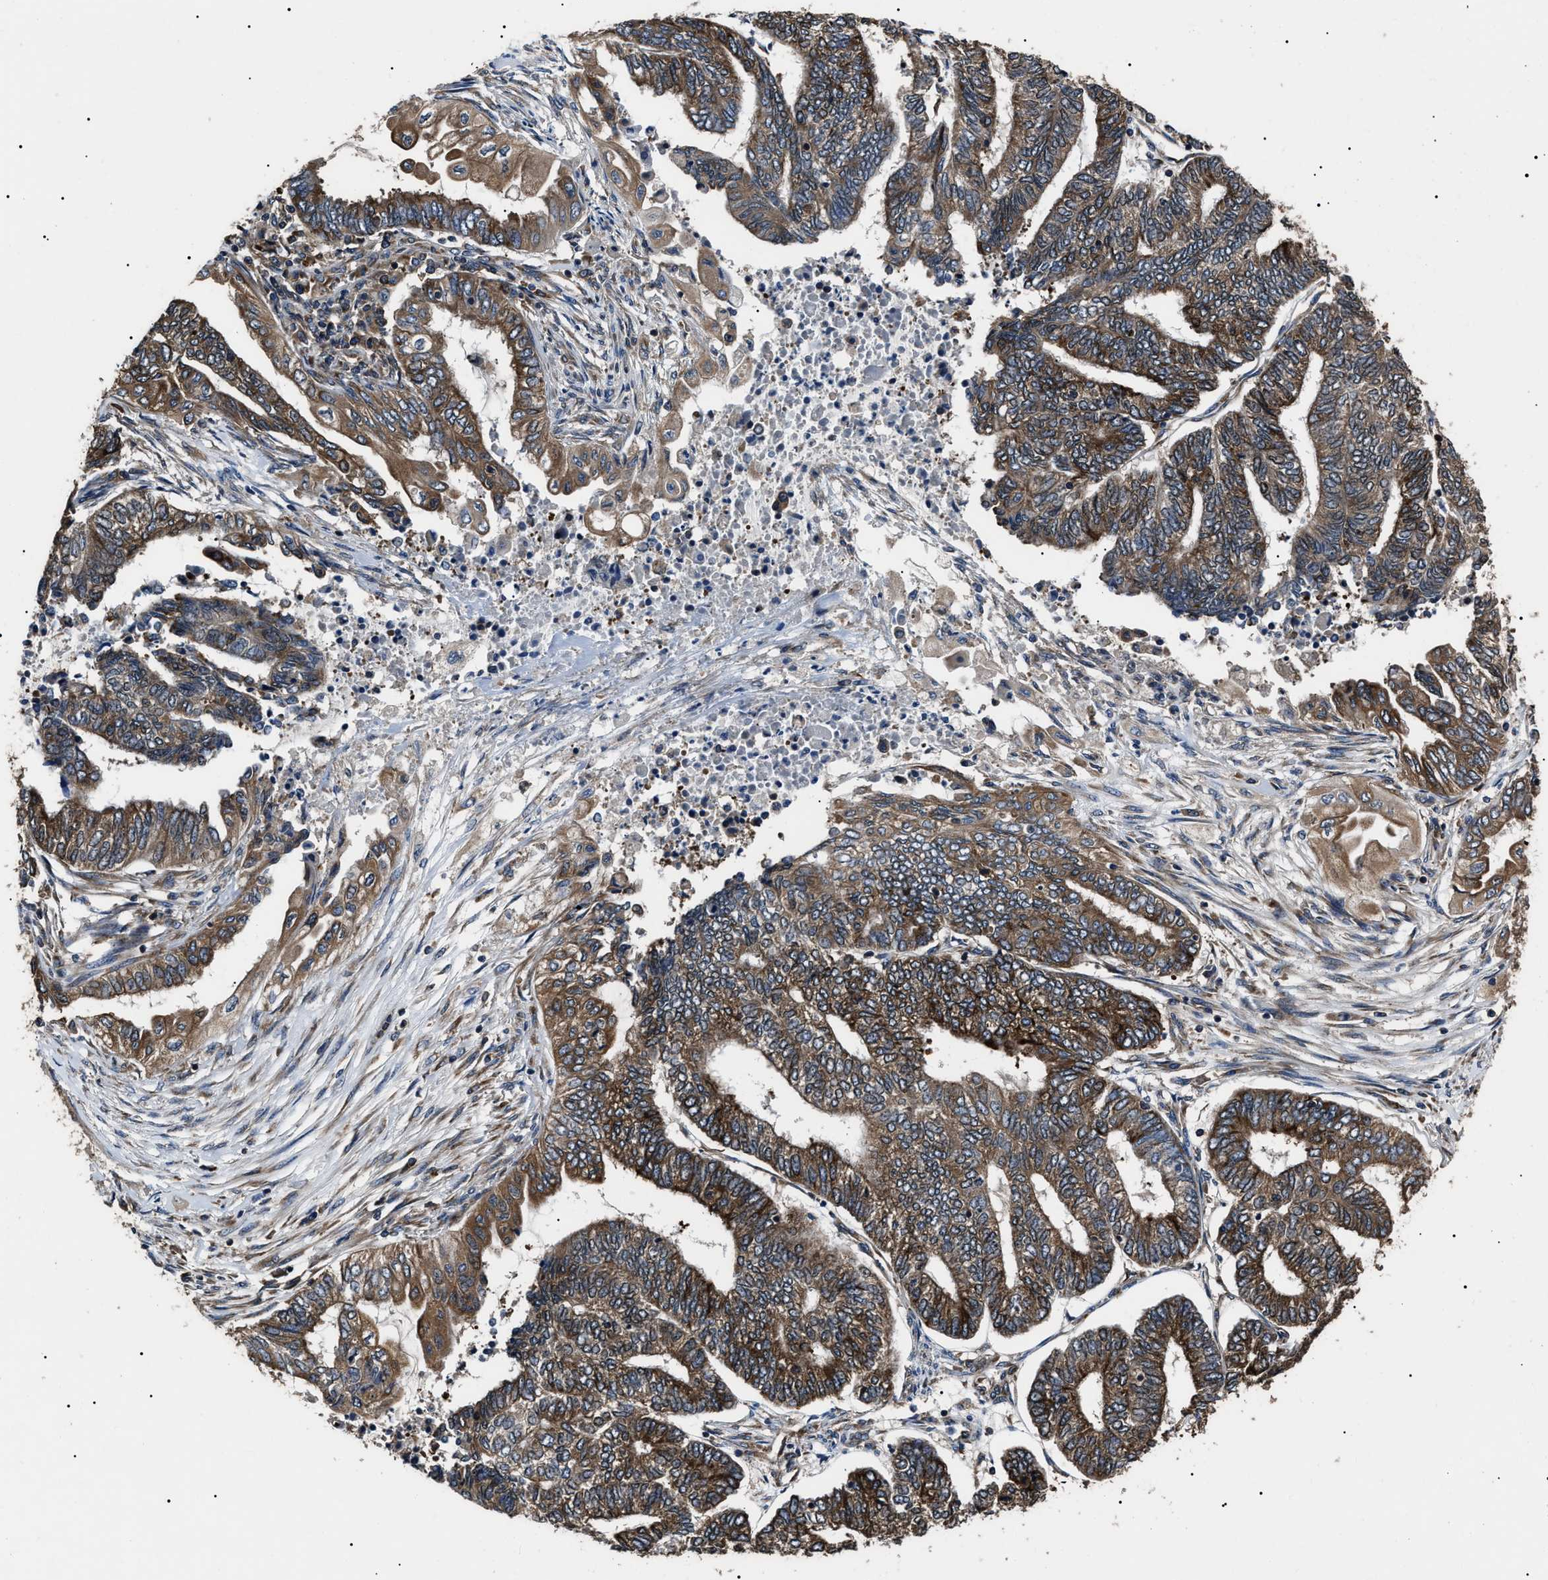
{"staining": {"intensity": "moderate", "quantity": ">75%", "location": "cytoplasmic/membranous"}, "tissue": "endometrial cancer", "cell_type": "Tumor cells", "image_type": "cancer", "snomed": [{"axis": "morphology", "description": "Adenocarcinoma, NOS"}, {"axis": "topography", "description": "Uterus"}, {"axis": "topography", "description": "Endometrium"}], "caption": "Protein staining of endometrial adenocarcinoma tissue demonstrates moderate cytoplasmic/membranous staining in approximately >75% of tumor cells.", "gene": "CCT8", "patient": {"sex": "female", "age": 70}}